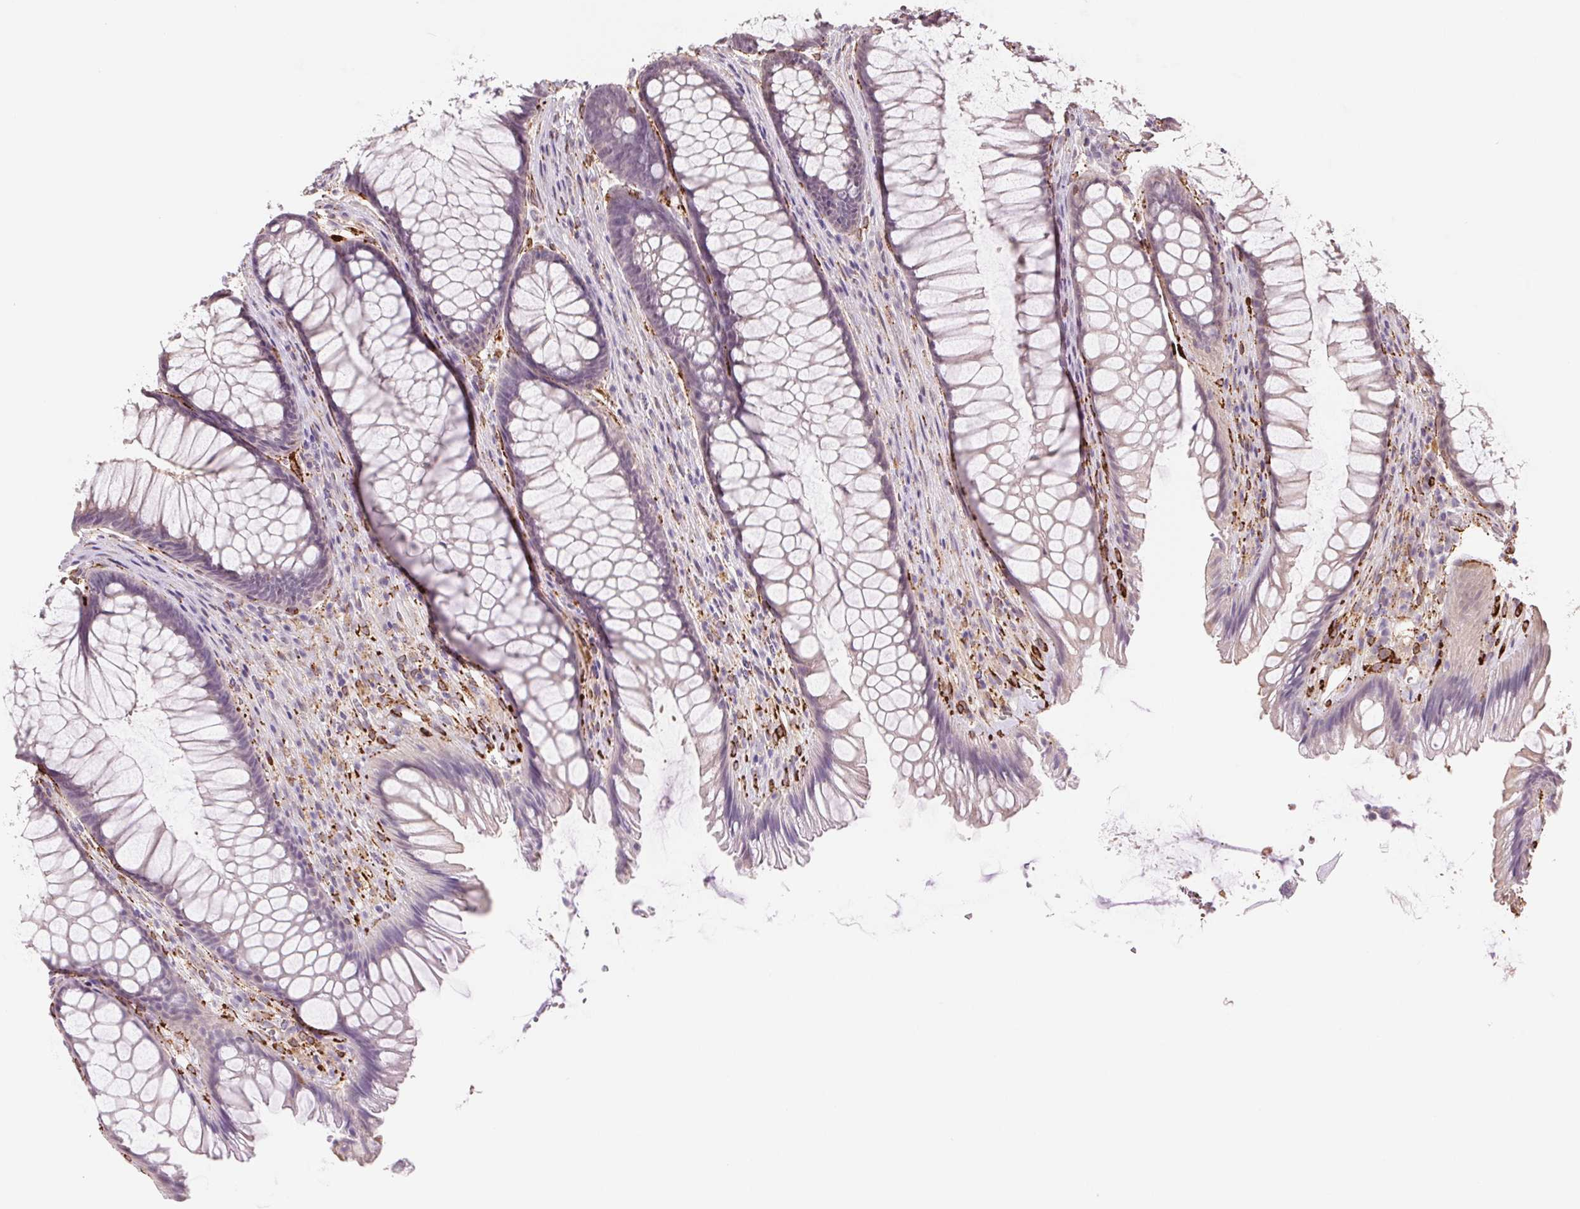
{"staining": {"intensity": "negative", "quantity": "none", "location": "none"}, "tissue": "rectum", "cell_type": "Glandular cells", "image_type": "normal", "snomed": [{"axis": "morphology", "description": "Normal tissue, NOS"}, {"axis": "topography", "description": "Rectum"}], "caption": "This micrograph is of normal rectum stained with IHC to label a protein in brown with the nuclei are counter-stained blue. There is no expression in glandular cells. (DAB (3,3'-diaminobenzidine) IHC, high magnification).", "gene": "FKBP10", "patient": {"sex": "male", "age": 53}}